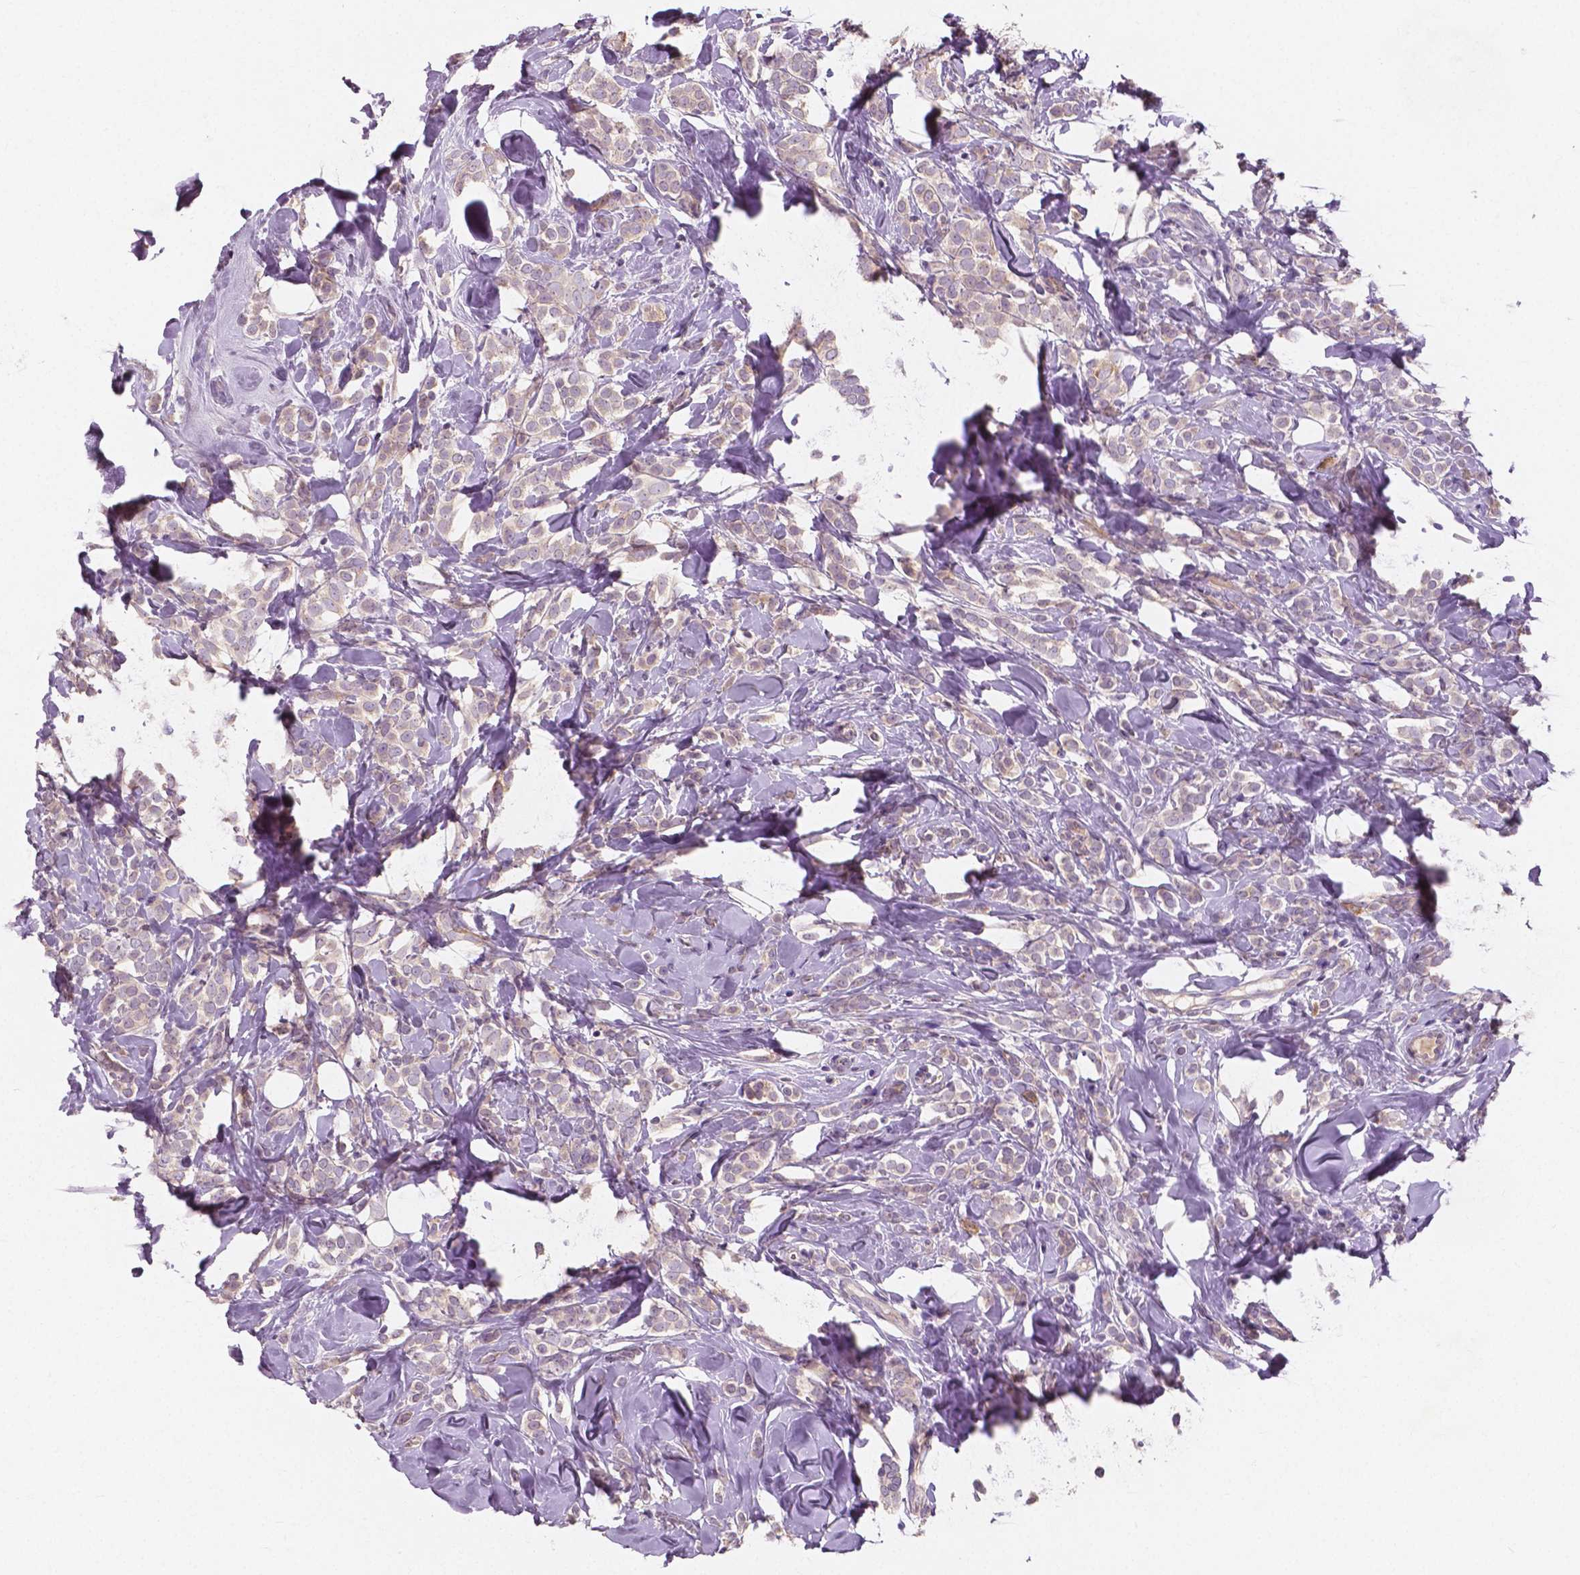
{"staining": {"intensity": "weak", "quantity": "<25%", "location": "cytoplasmic/membranous"}, "tissue": "breast cancer", "cell_type": "Tumor cells", "image_type": "cancer", "snomed": [{"axis": "morphology", "description": "Lobular carcinoma"}, {"axis": "topography", "description": "Breast"}], "caption": "There is no significant staining in tumor cells of breast cancer.", "gene": "LSM14B", "patient": {"sex": "female", "age": 49}}